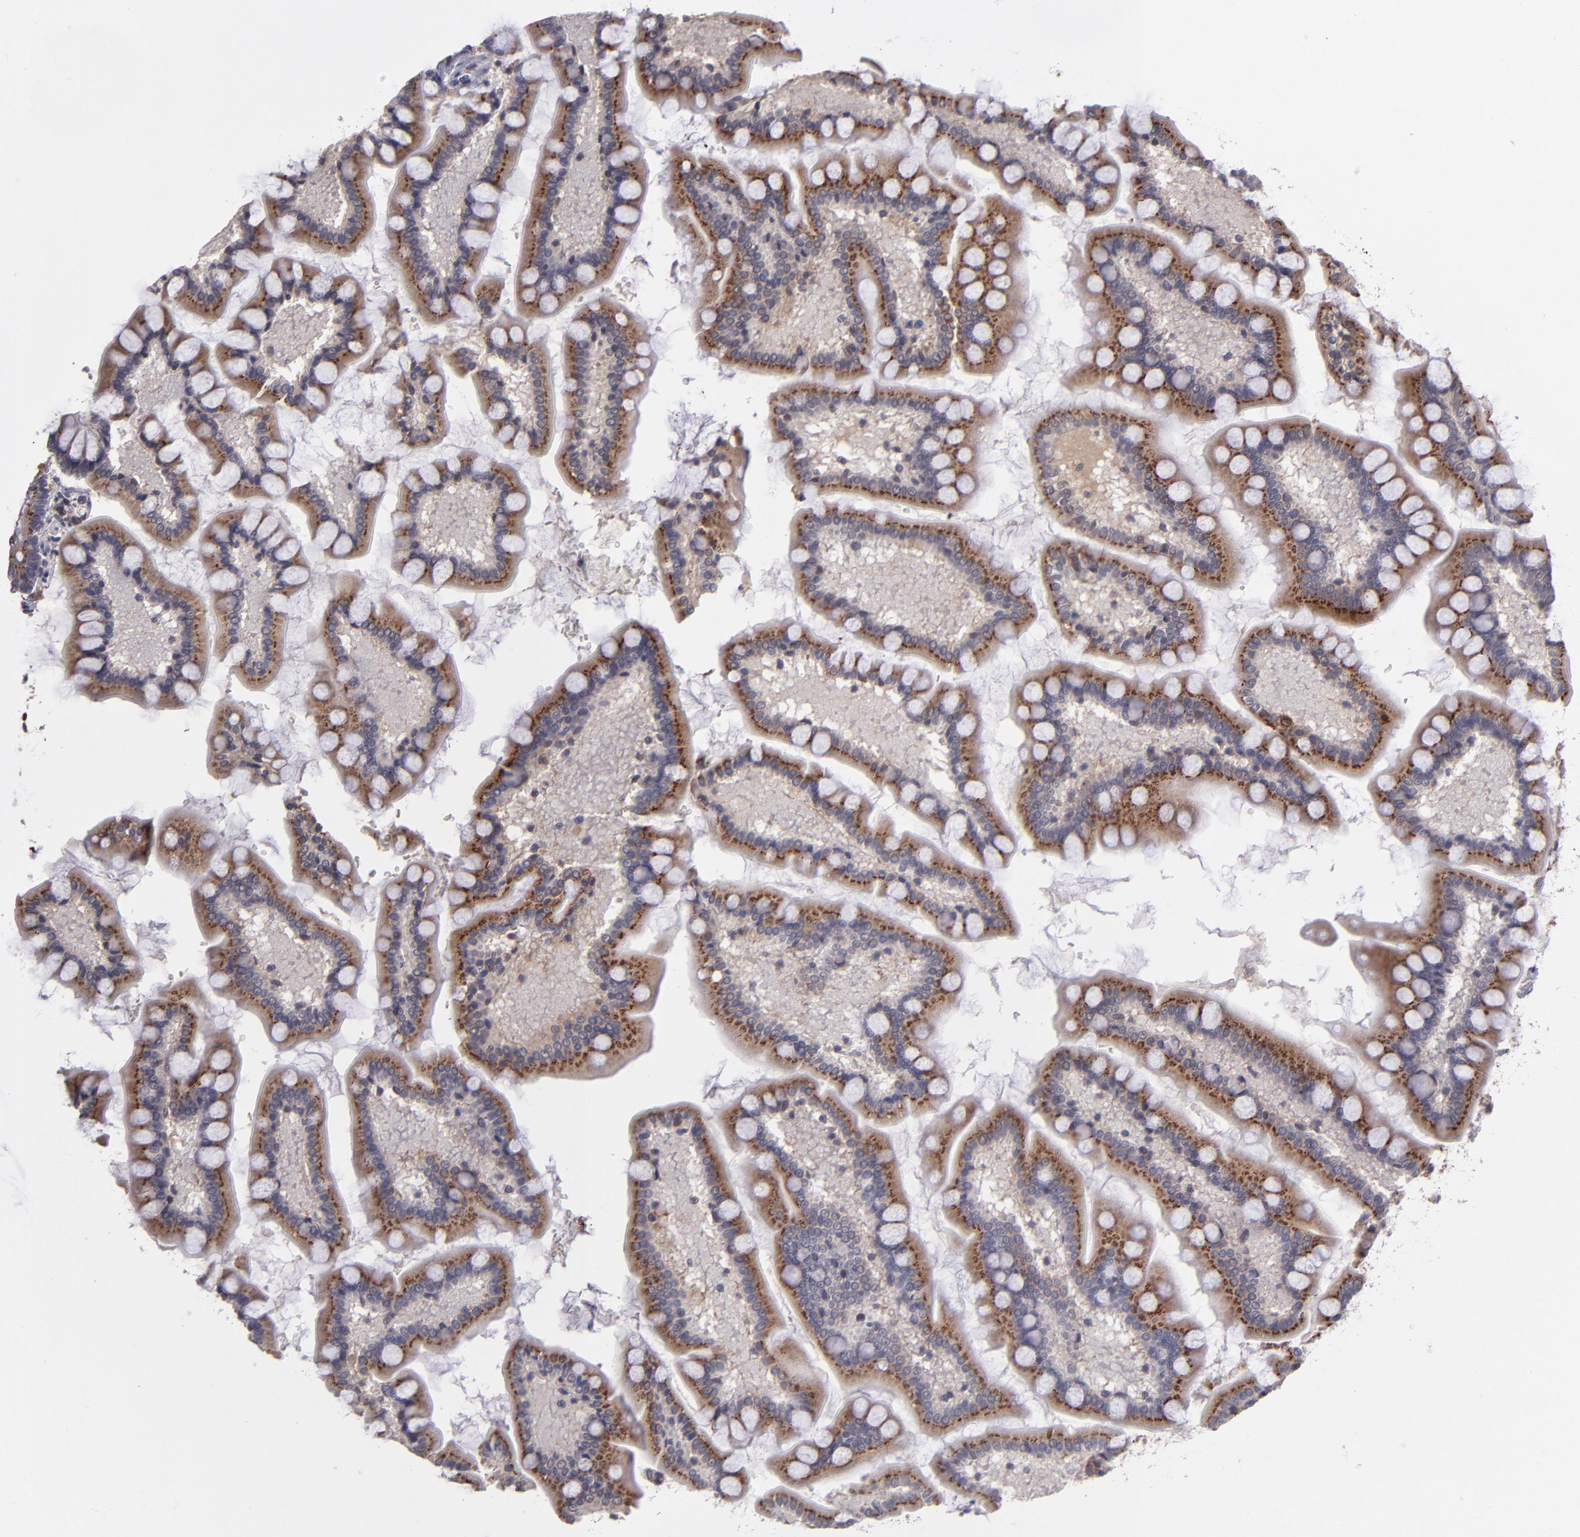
{"staining": {"intensity": "strong", "quantity": "<25%", "location": "cytoplasmic/membranous"}, "tissue": "small intestine", "cell_type": "Glandular cells", "image_type": "normal", "snomed": [{"axis": "morphology", "description": "Normal tissue, NOS"}, {"axis": "topography", "description": "Small intestine"}], "caption": "DAB (3,3'-diaminobenzidine) immunohistochemical staining of unremarkable small intestine exhibits strong cytoplasmic/membranous protein expression in approximately <25% of glandular cells. The staining is performed using DAB brown chromogen to label protein expression. The nuclei are counter-stained blue using hematoxylin.", "gene": "IL12A", "patient": {"sex": "male", "age": 41}}